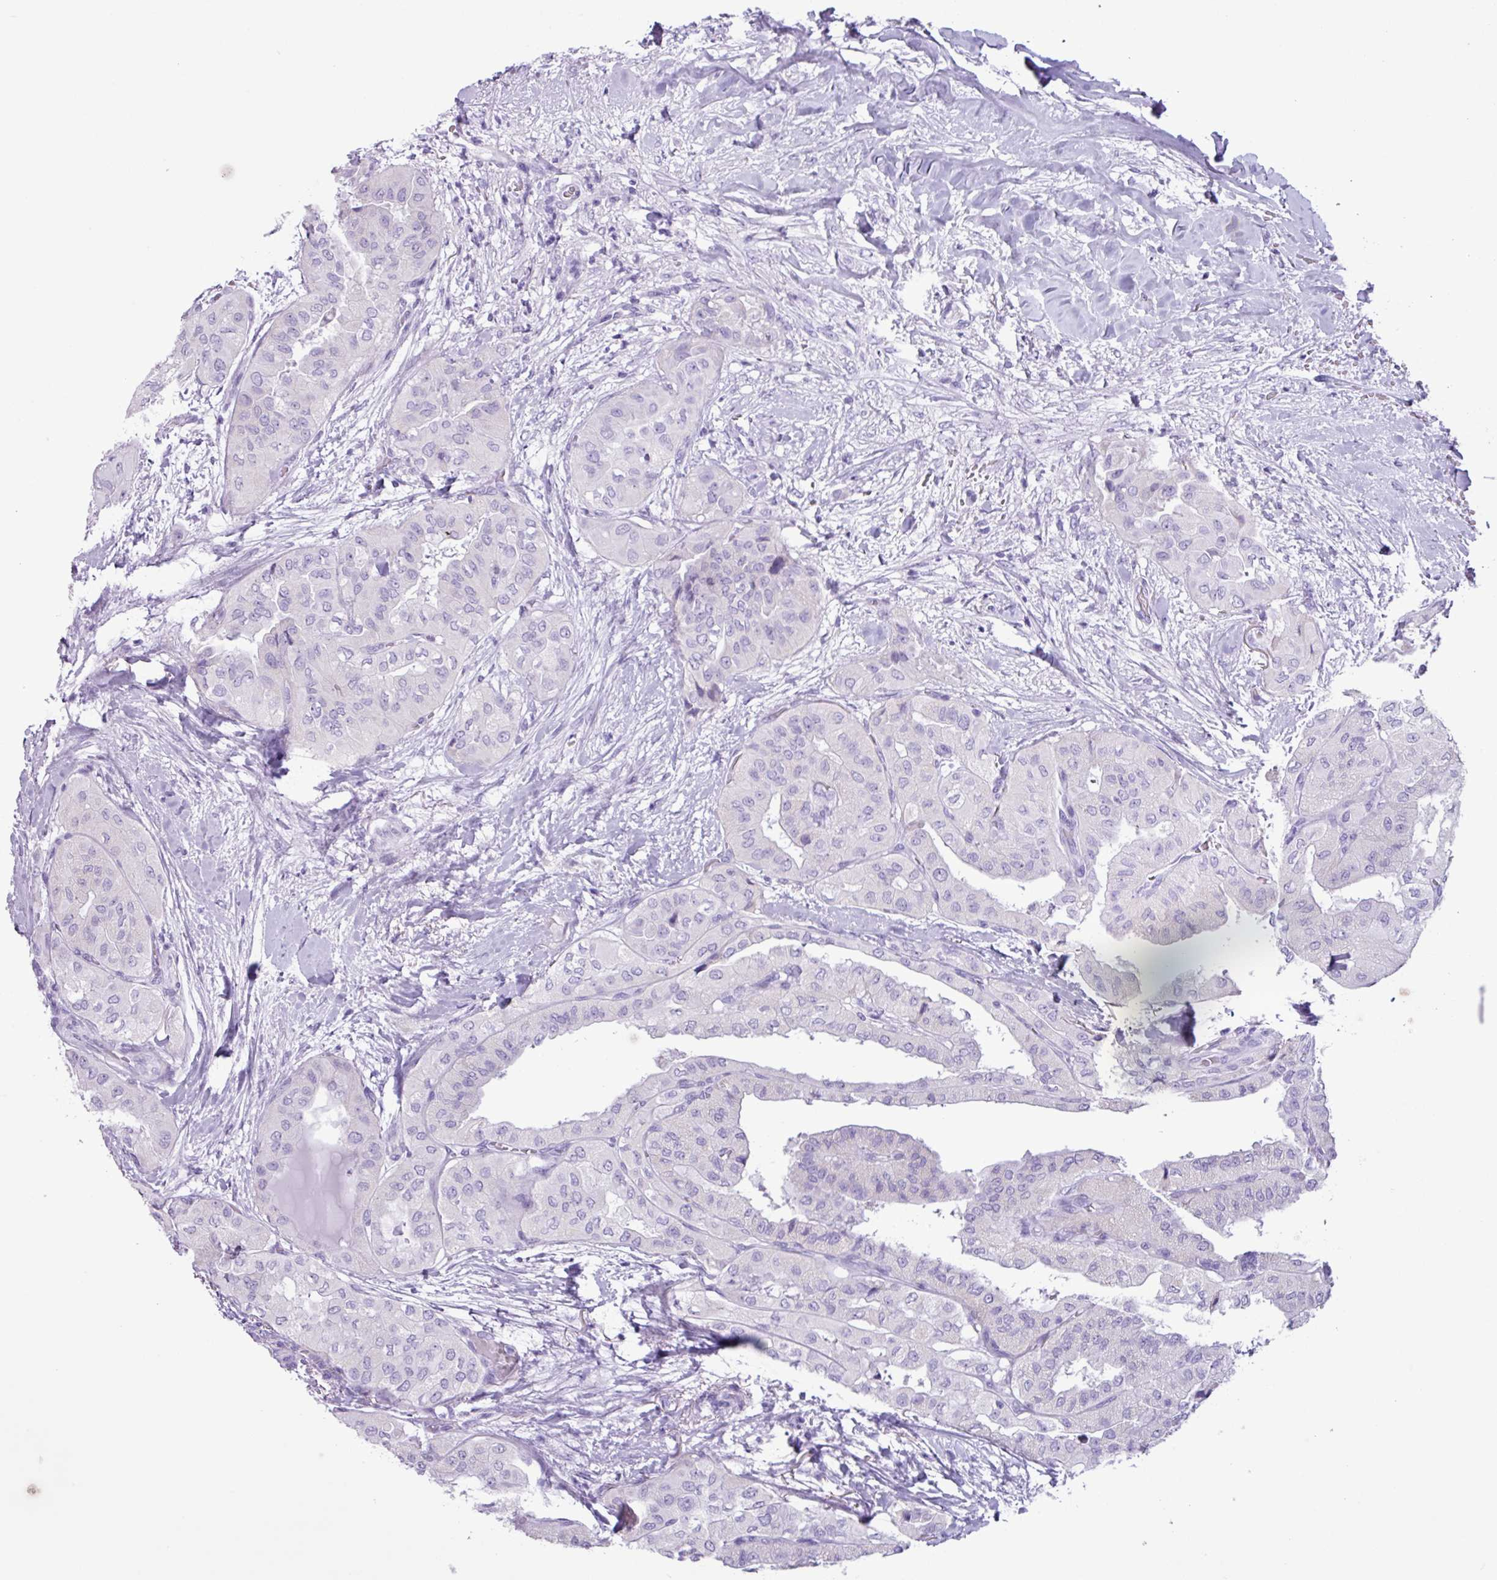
{"staining": {"intensity": "negative", "quantity": "none", "location": "none"}, "tissue": "thyroid cancer", "cell_type": "Tumor cells", "image_type": "cancer", "snomed": [{"axis": "morphology", "description": "Papillary adenocarcinoma, NOS"}, {"axis": "topography", "description": "Thyroid gland"}], "caption": "DAB immunohistochemical staining of thyroid cancer displays no significant positivity in tumor cells. (DAB IHC, high magnification).", "gene": "AGO3", "patient": {"sex": "female", "age": 59}}